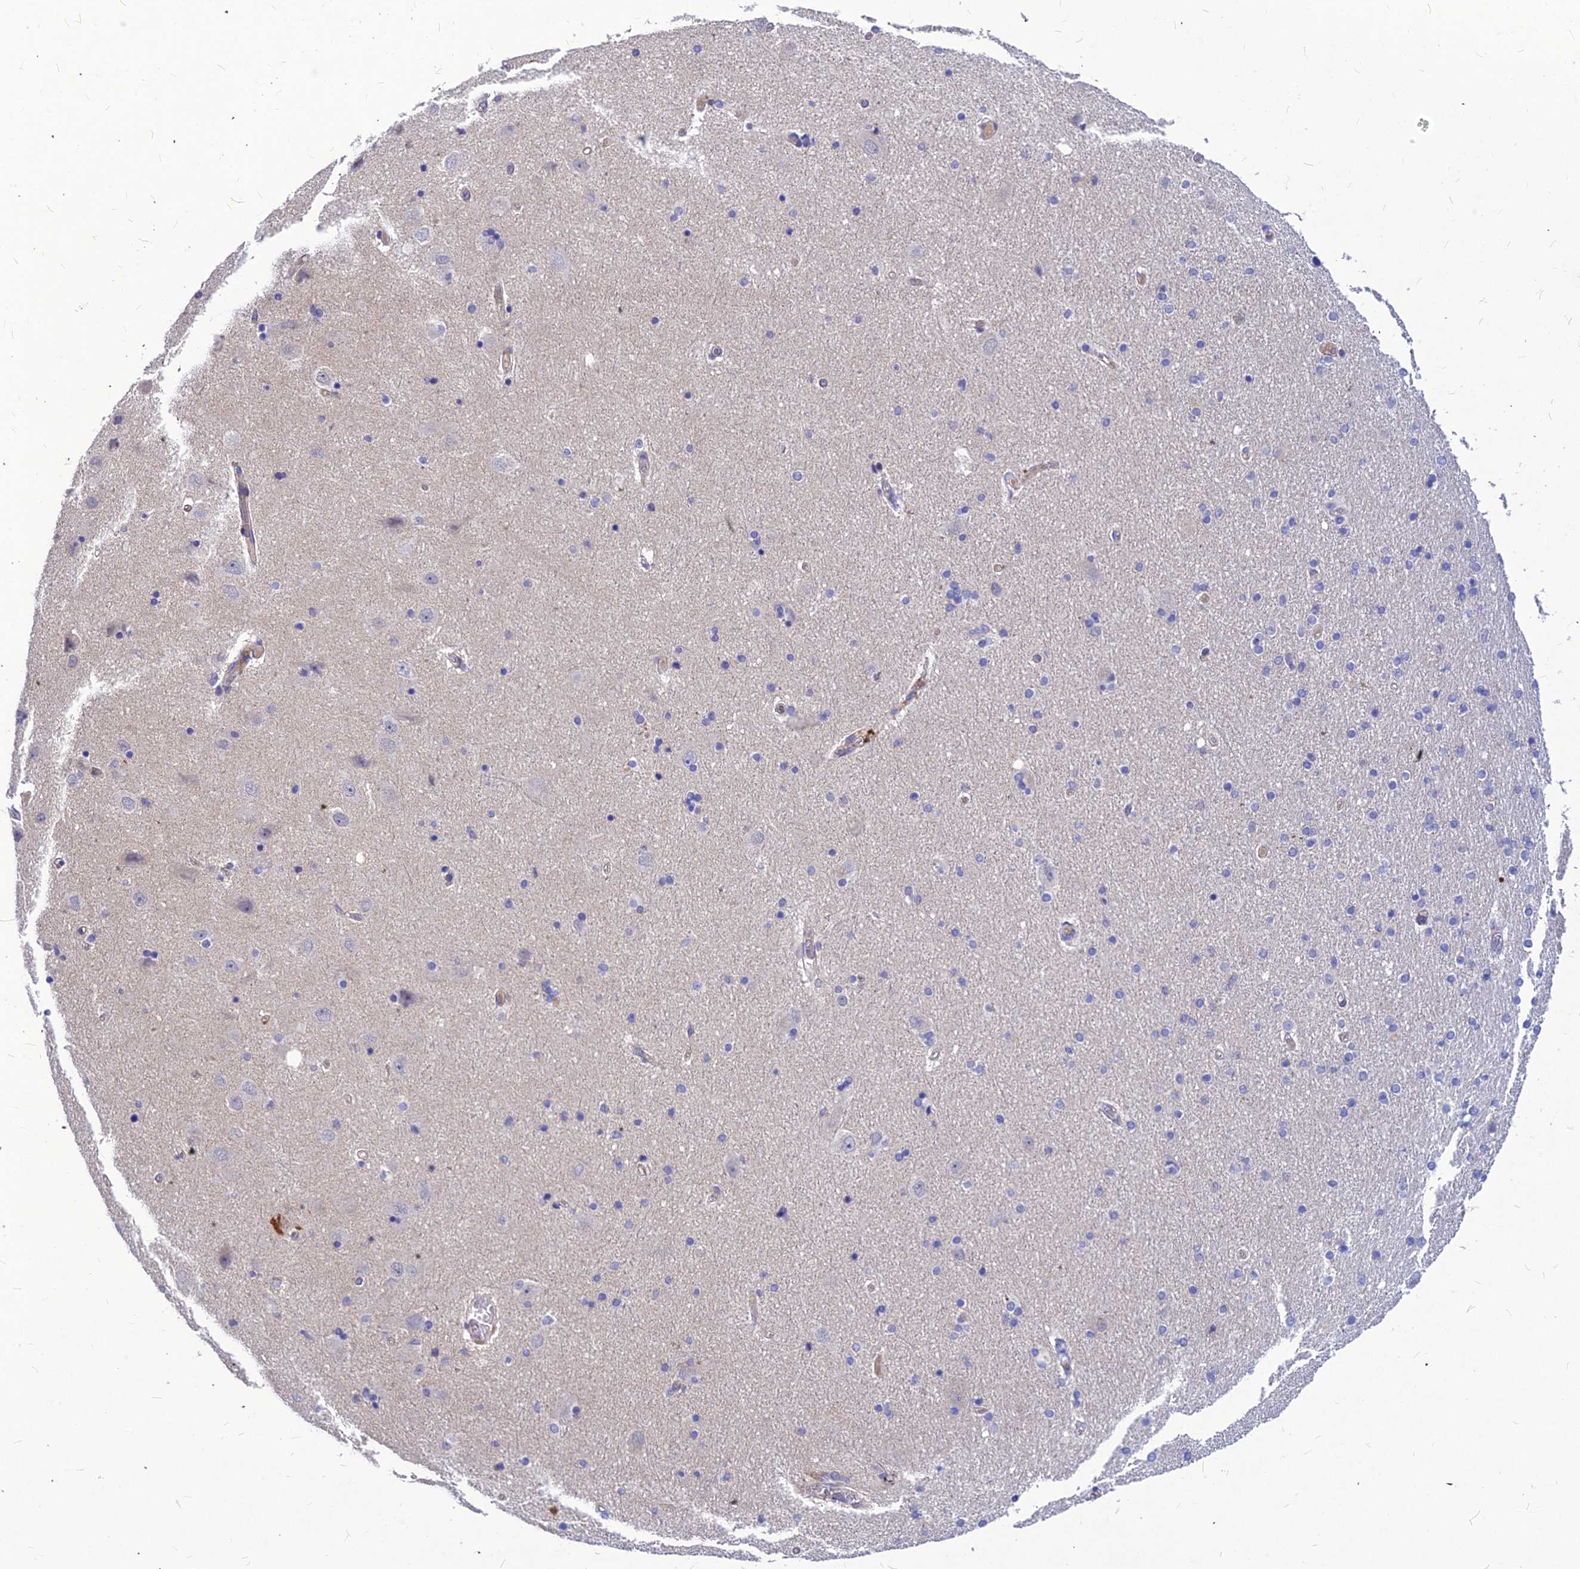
{"staining": {"intensity": "negative", "quantity": "none", "location": "none"}, "tissue": "hippocampus", "cell_type": "Glial cells", "image_type": "normal", "snomed": [{"axis": "morphology", "description": "Normal tissue, NOS"}, {"axis": "topography", "description": "Hippocampus"}], "caption": "DAB (3,3'-diaminobenzidine) immunohistochemical staining of normal hippocampus shows no significant expression in glial cells. The staining was performed using DAB to visualize the protein expression in brown, while the nuclei were stained in blue with hematoxylin (Magnification: 20x).", "gene": "DMRTA1", "patient": {"sex": "female", "age": 54}}